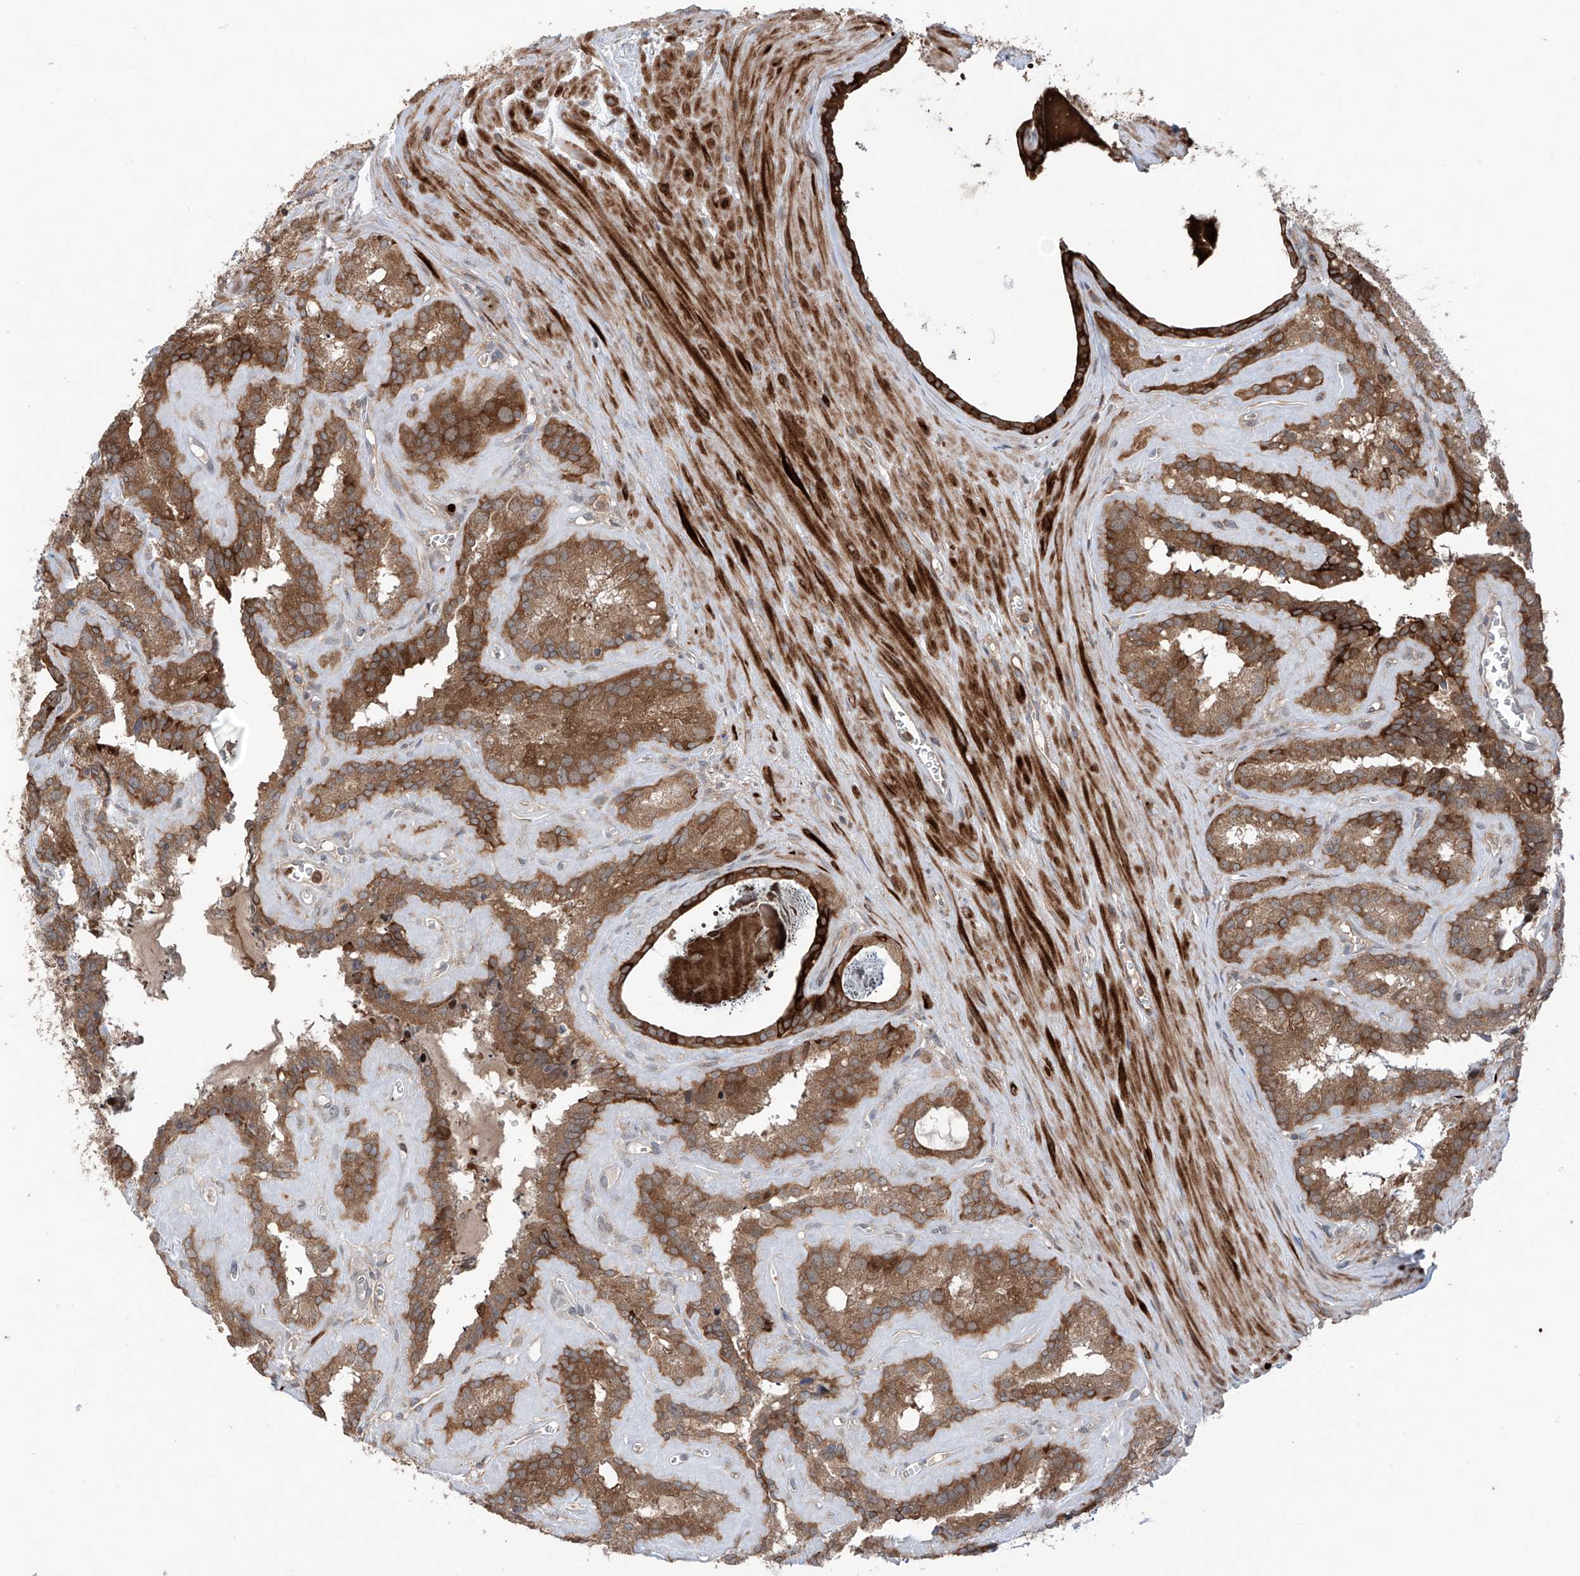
{"staining": {"intensity": "strong", "quantity": ">75%", "location": "cytoplasmic/membranous"}, "tissue": "seminal vesicle", "cell_type": "Glandular cells", "image_type": "normal", "snomed": [{"axis": "morphology", "description": "Normal tissue, NOS"}, {"axis": "topography", "description": "Prostate"}, {"axis": "topography", "description": "Seminal veicle"}], "caption": "Normal seminal vesicle displays strong cytoplasmic/membranous expression in about >75% of glandular cells, visualized by immunohistochemistry.", "gene": "SAMD3", "patient": {"sex": "male", "age": 59}}